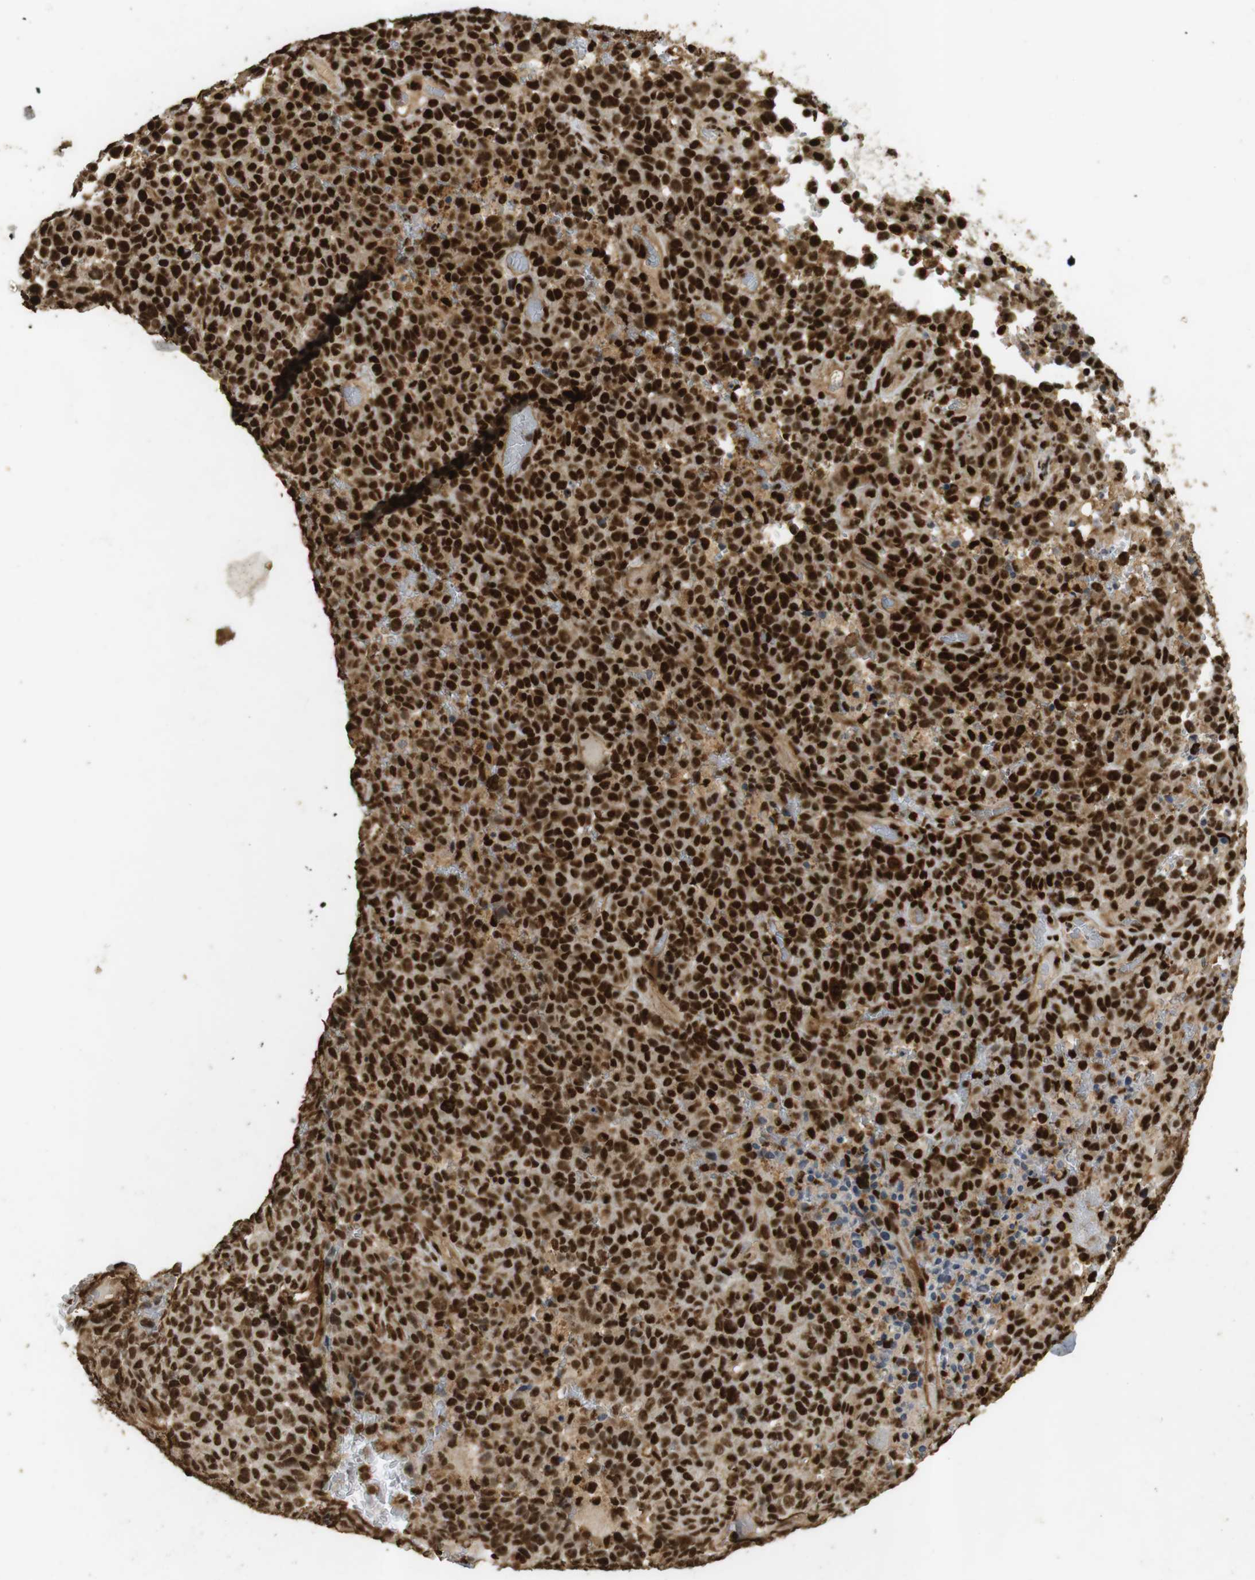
{"staining": {"intensity": "strong", "quantity": ">75%", "location": "cytoplasmic/membranous,nuclear"}, "tissue": "melanoma", "cell_type": "Tumor cells", "image_type": "cancer", "snomed": [{"axis": "morphology", "description": "Malignant melanoma, NOS"}, {"axis": "topography", "description": "Skin"}], "caption": "Protein staining of melanoma tissue reveals strong cytoplasmic/membranous and nuclear expression in about >75% of tumor cells.", "gene": "GATA4", "patient": {"sex": "female", "age": 82}}